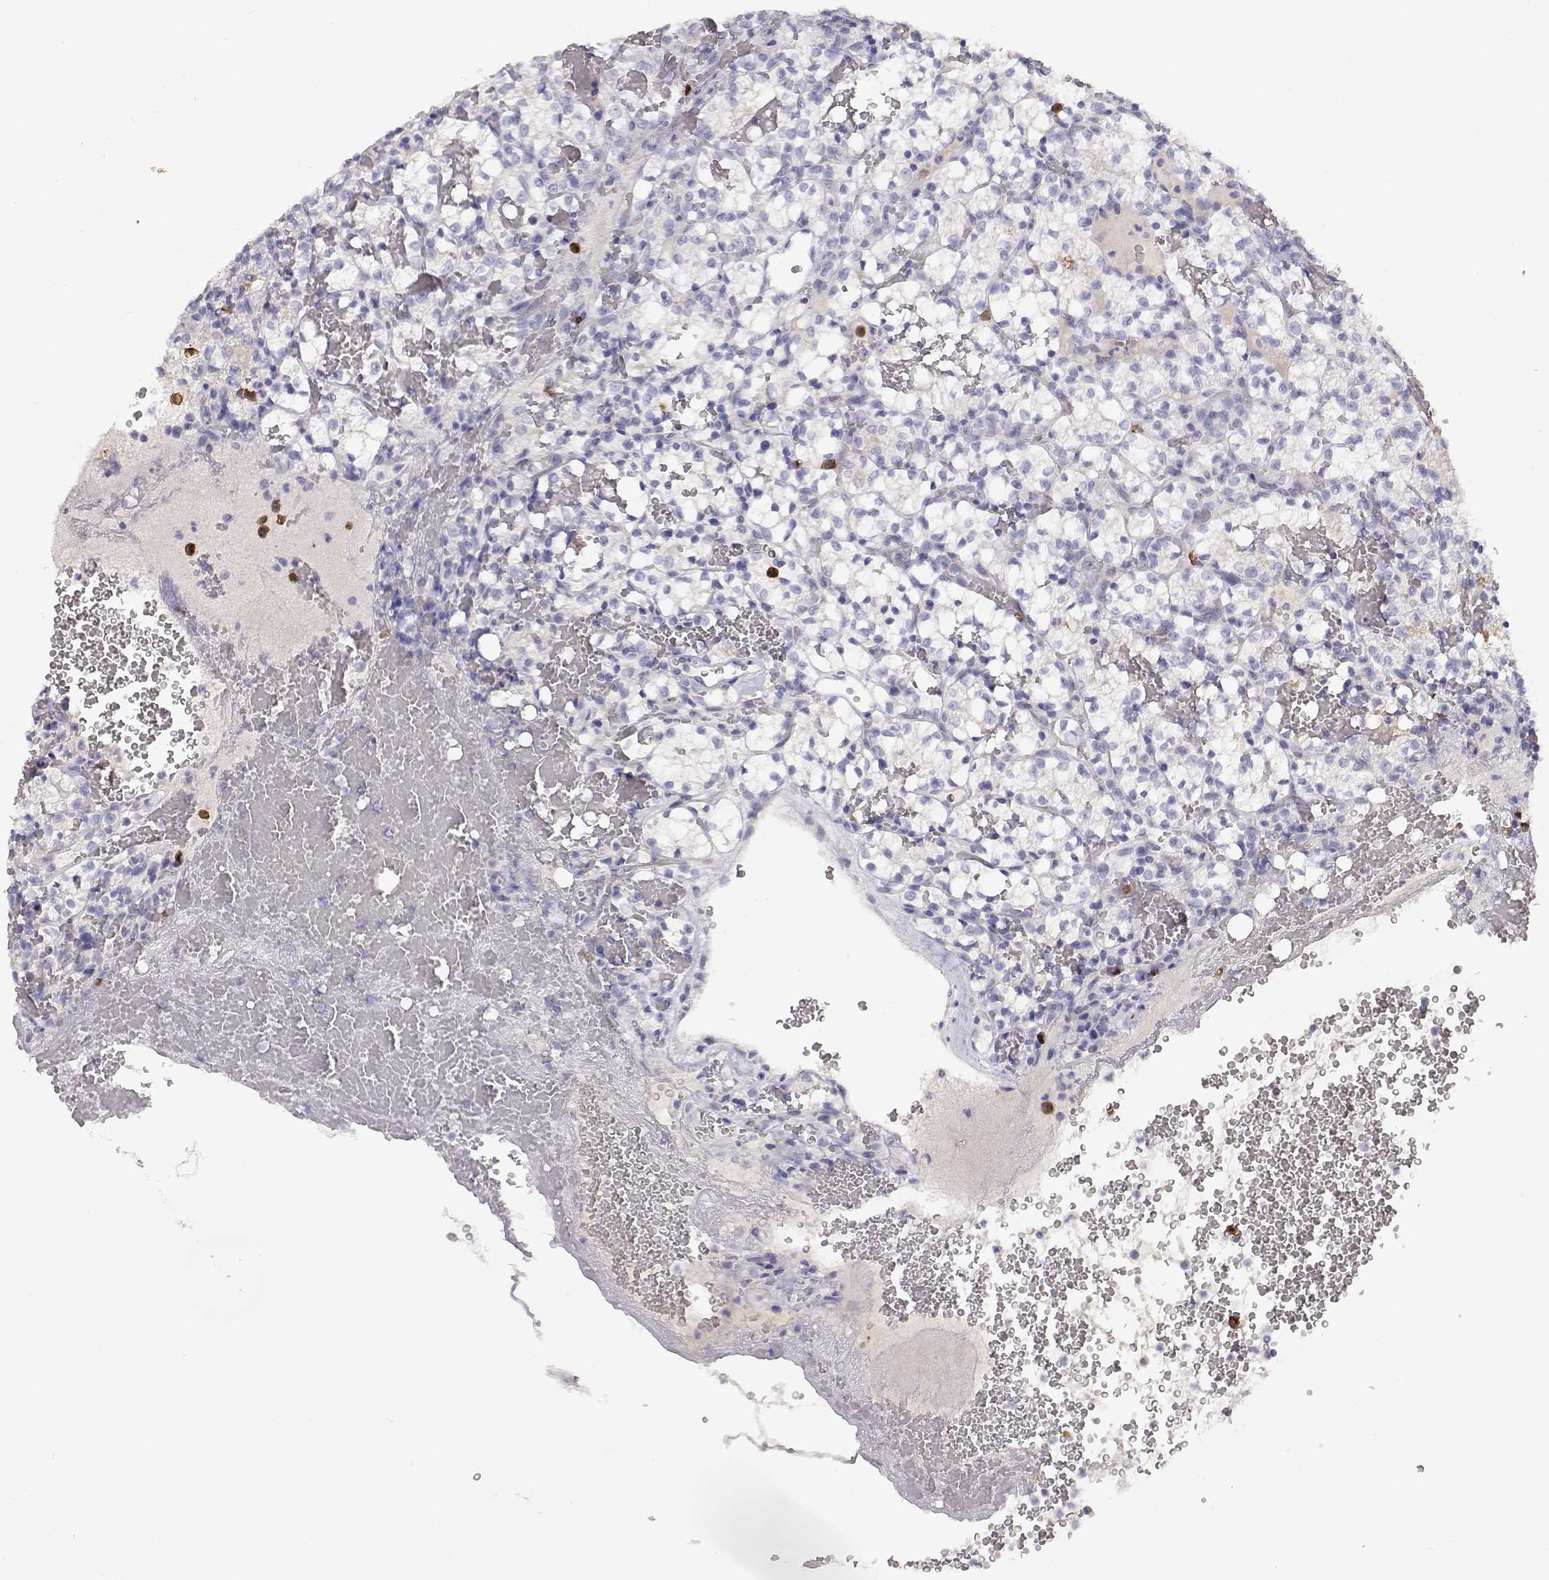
{"staining": {"intensity": "negative", "quantity": "none", "location": "none"}, "tissue": "renal cancer", "cell_type": "Tumor cells", "image_type": "cancer", "snomed": [{"axis": "morphology", "description": "Adenocarcinoma, NOS"}, {"axis": "topography", "description": "Kidney"}], "caption": "Tumor cells are negative for protein expression in human renal adenocarcinoma.", "gene": "CDHR1", "patient": {"sex": "female", "age": 69}}